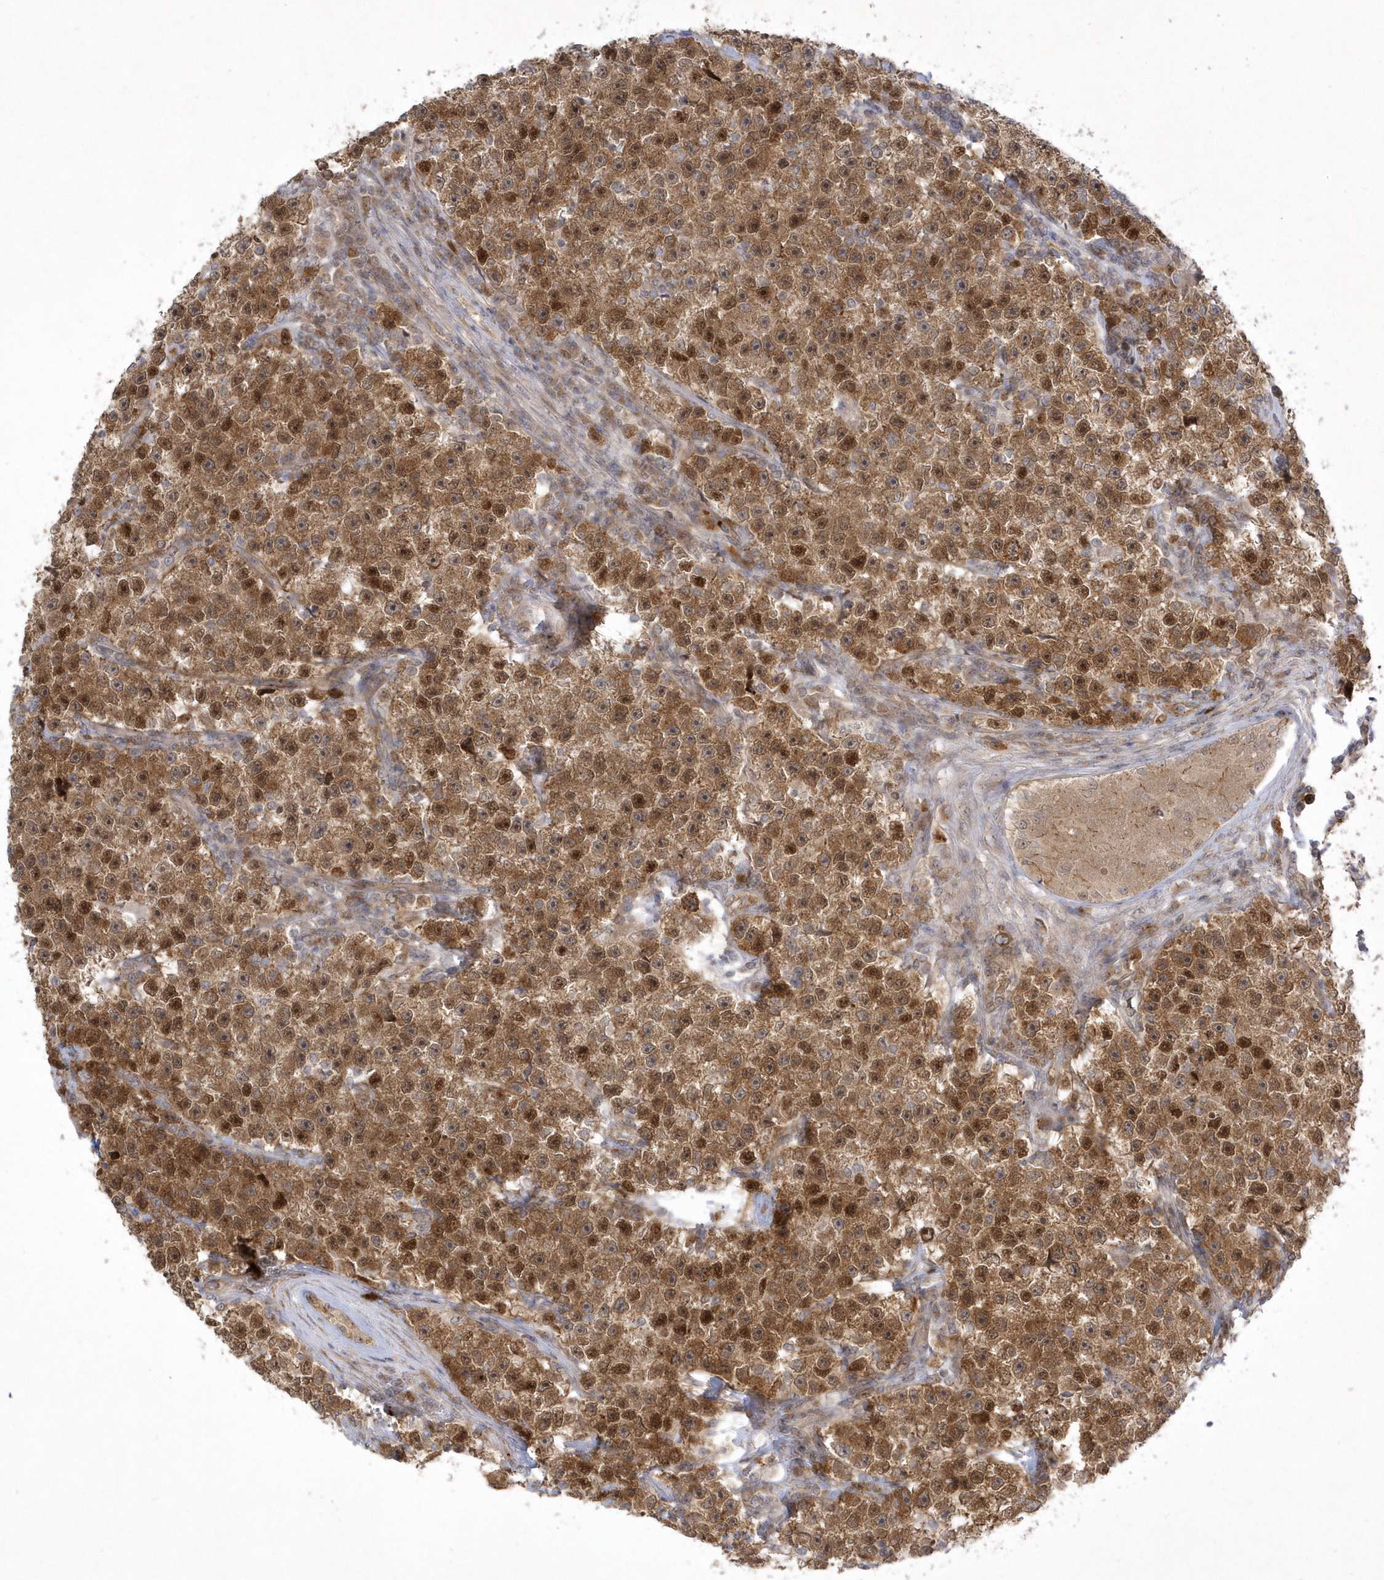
{"staining": {"intensity": "moderate", "quantity": ">75%", "location": "cytoplasmic/membranous,nuclear"}, "tissue": "testis cancer", "cell_type": "Tumor cells", "image_type": "cancer", "snomed": [{"axis": "morphology", "description": "Seminoma, NOS"}, {"axis": "topography", "description": "Testis"}], "caption": "Immunohistochemistry (DAB (3,3'-diaminobenzidine)) staining of testis cancer reveals moderate cytoplasmic/membranous and nuclear protein positivity in about >75% of tumor cells.", "gene": "NAF1", "patient": {"sex": "male", "age": 22}}